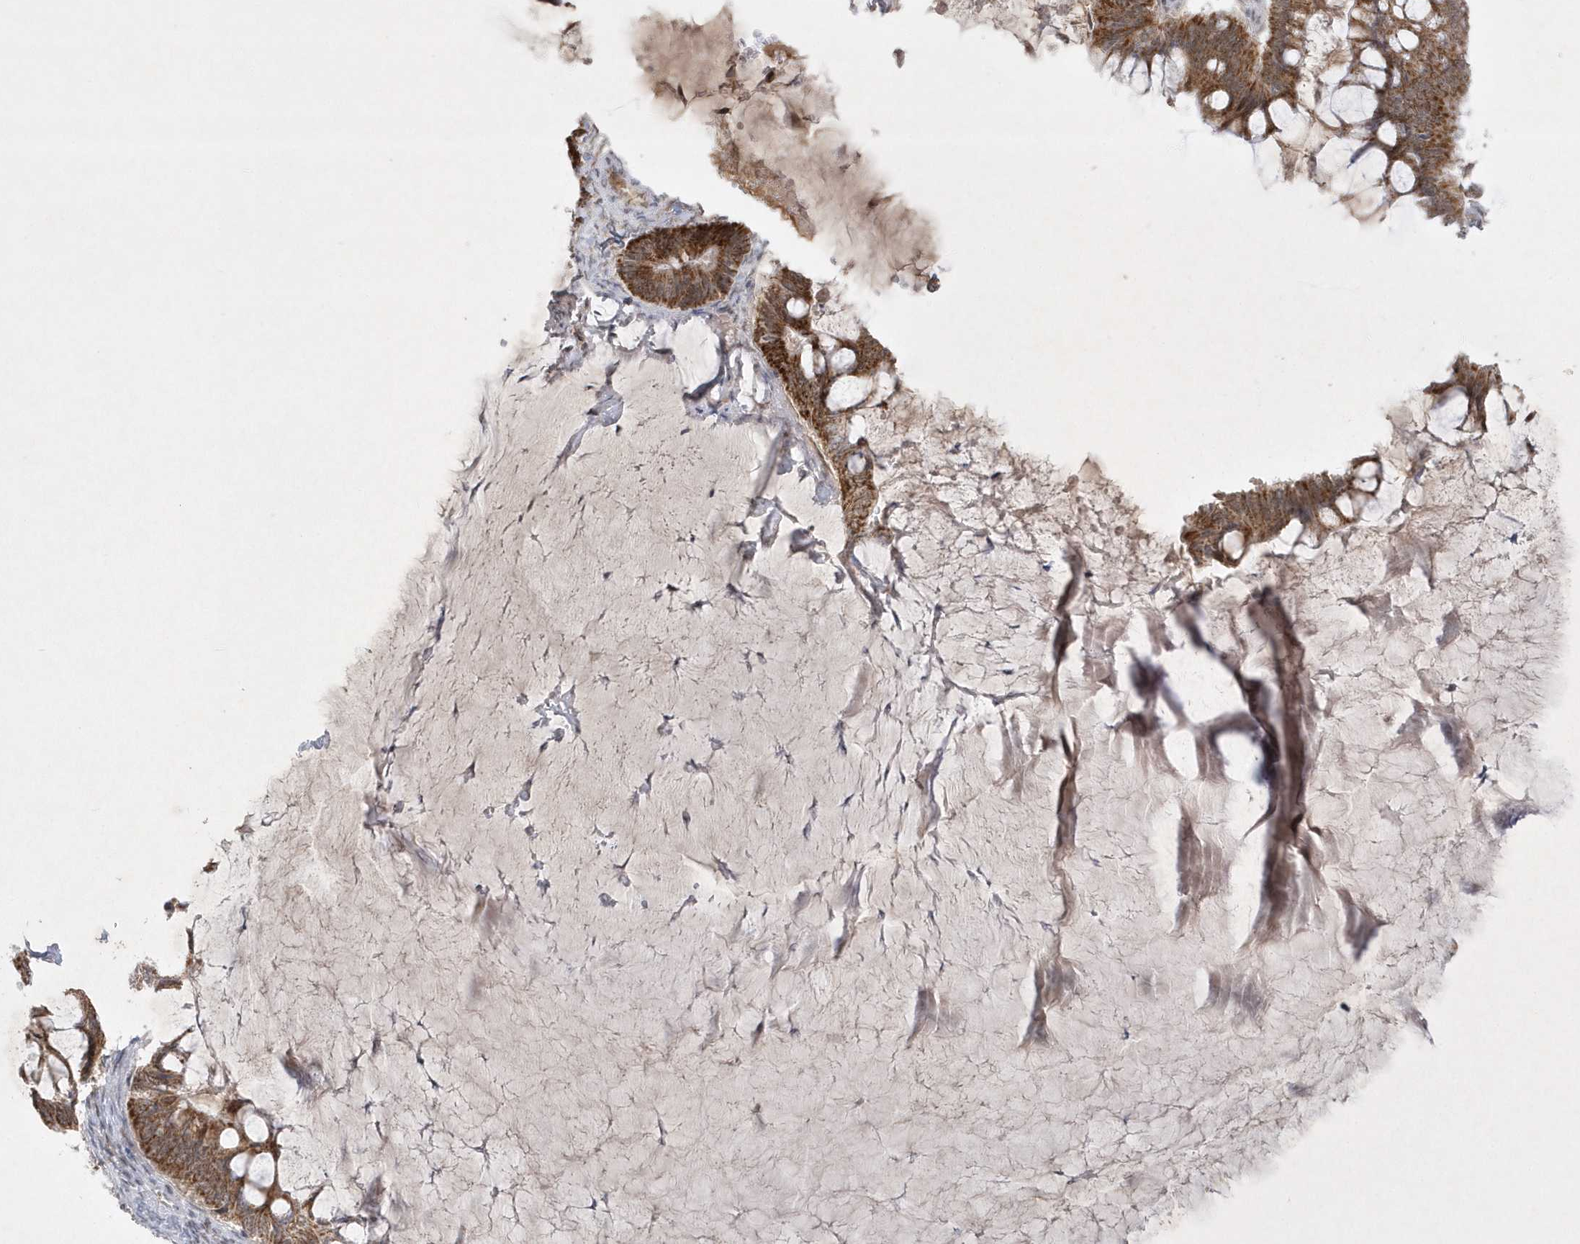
{"staining": {"intensity": "strong", "quantity": ">75%", "location": "cytoplasmic/membranous"}, "tissue": "ovarian cancer", "cell_type": "Tumor cells", "image_type": "cancer", "snomed": [{"axis": "morphology", "description": "Cystadenocarcinoma, mucinous, NOS"}, {"axis": "topography", "description": "Ovary"}], "caption": "A high amount of strong cytoplasmic/membranous positivity is present in approximately >75% of tumor cells in ovarian mucinous cystadenocarcinoma tissue. The protein is stained brown, and the nuclei are stained in blue (DAB IHC with brightfield microscopy, high magnification).", "gene": "CPSF3", "patient": {"sex": "female", "age": 61}}